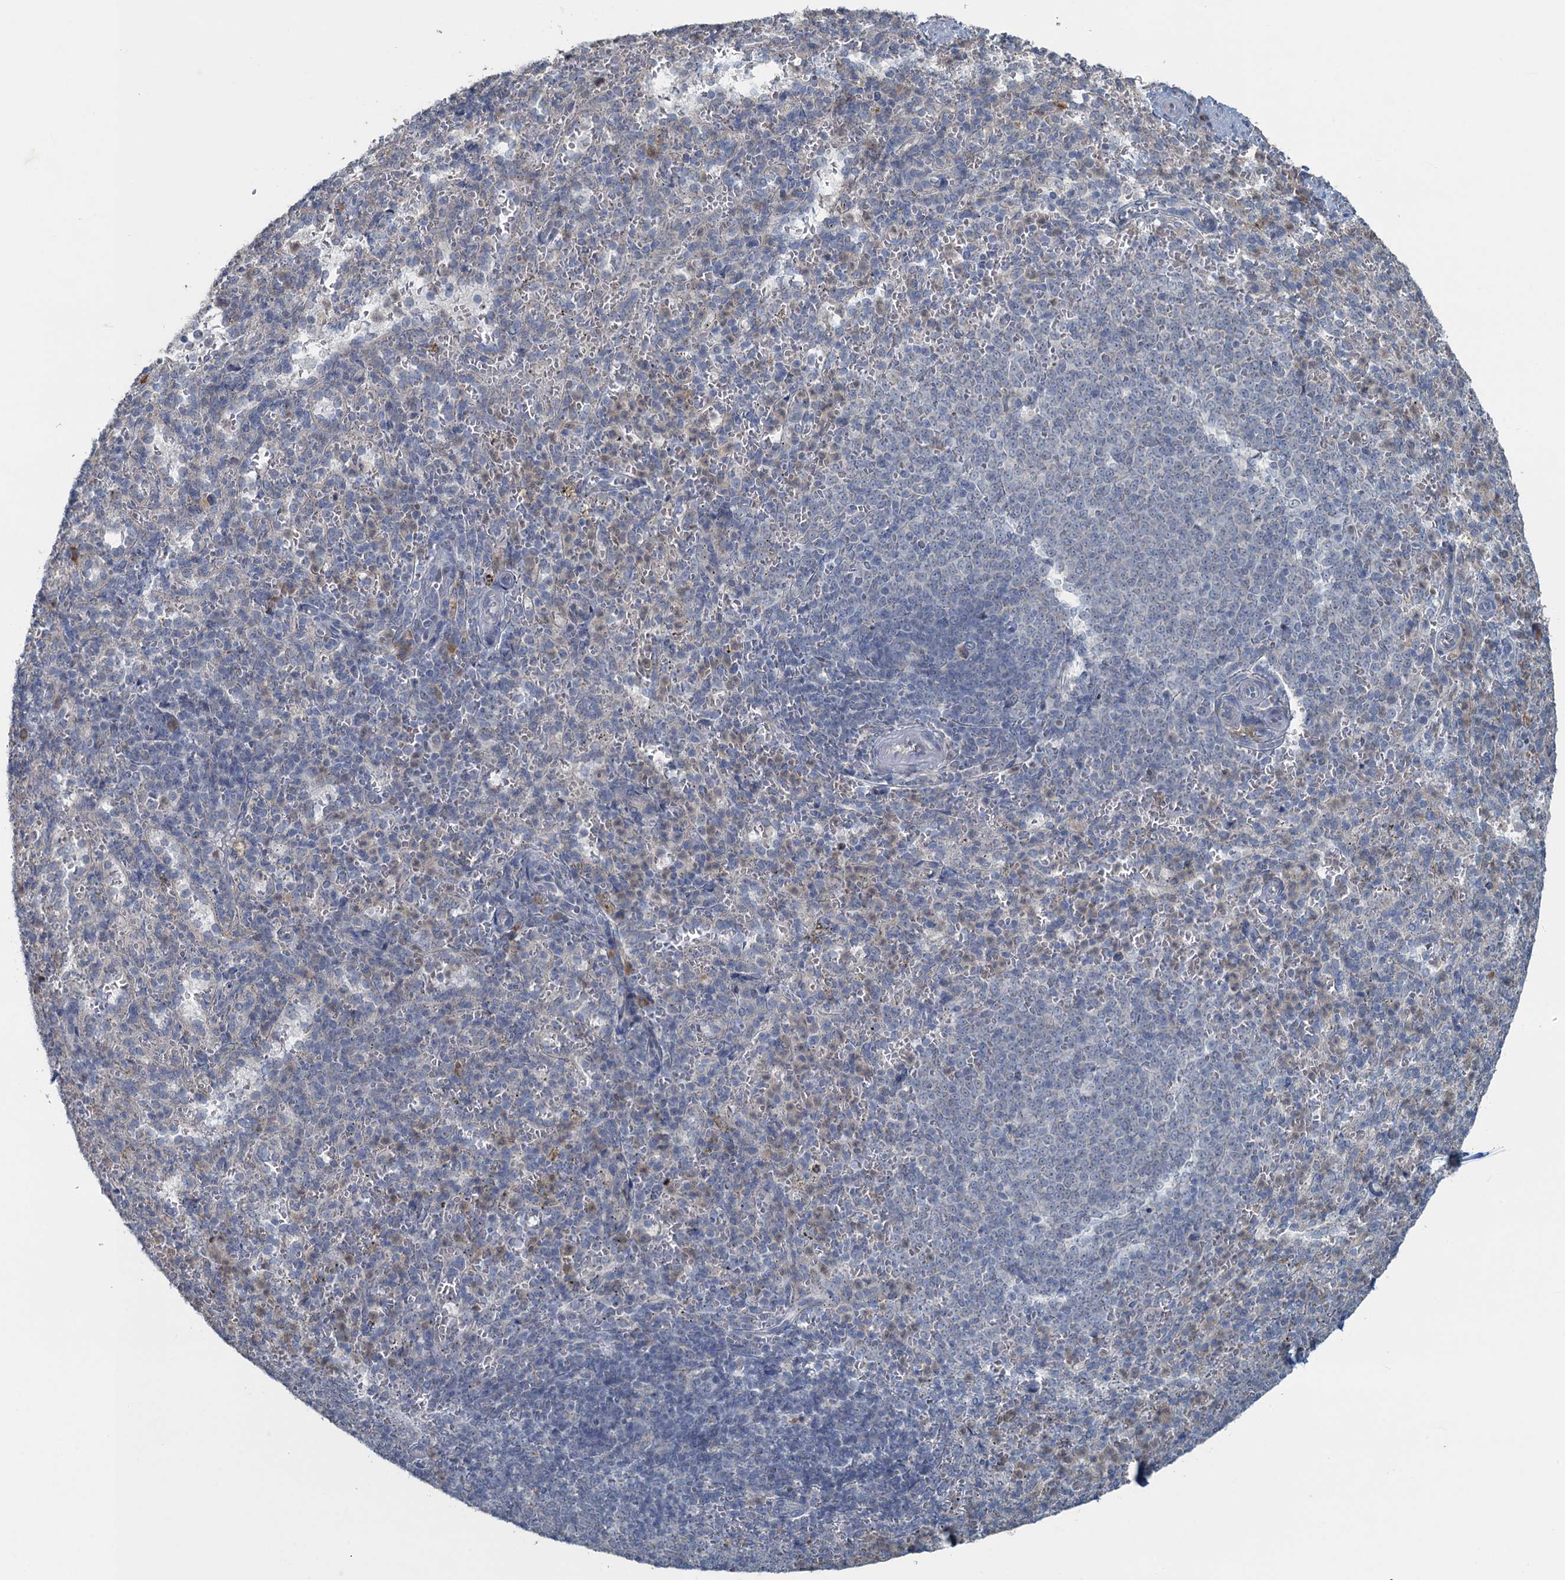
{"staining": {"intensity": "moderate", "quantity": "<25%", "location": "cytoplasmic/membranous"}, "tissue": "spleen", "cell_type": "Cells in red pulp", "image_type": "normal", "snomed": [{"axis": "morphology", "description": "Normal tissue, NOS"}, {"axis": "topography", "description": "Spleen"}], "caption": "Immunohistochemistry (IHC) image of unremarkable spleen: human spleen stained using immunohistochemistry (IHC) shows low levels of moderate protein expression localized specifically in the cytoplasmic/membranous of cells in red pulp, appearing as a cytoplasmic/membranous brown color.", "gene": "TEX35", "patient": {"sex": "female", "age": 21}}